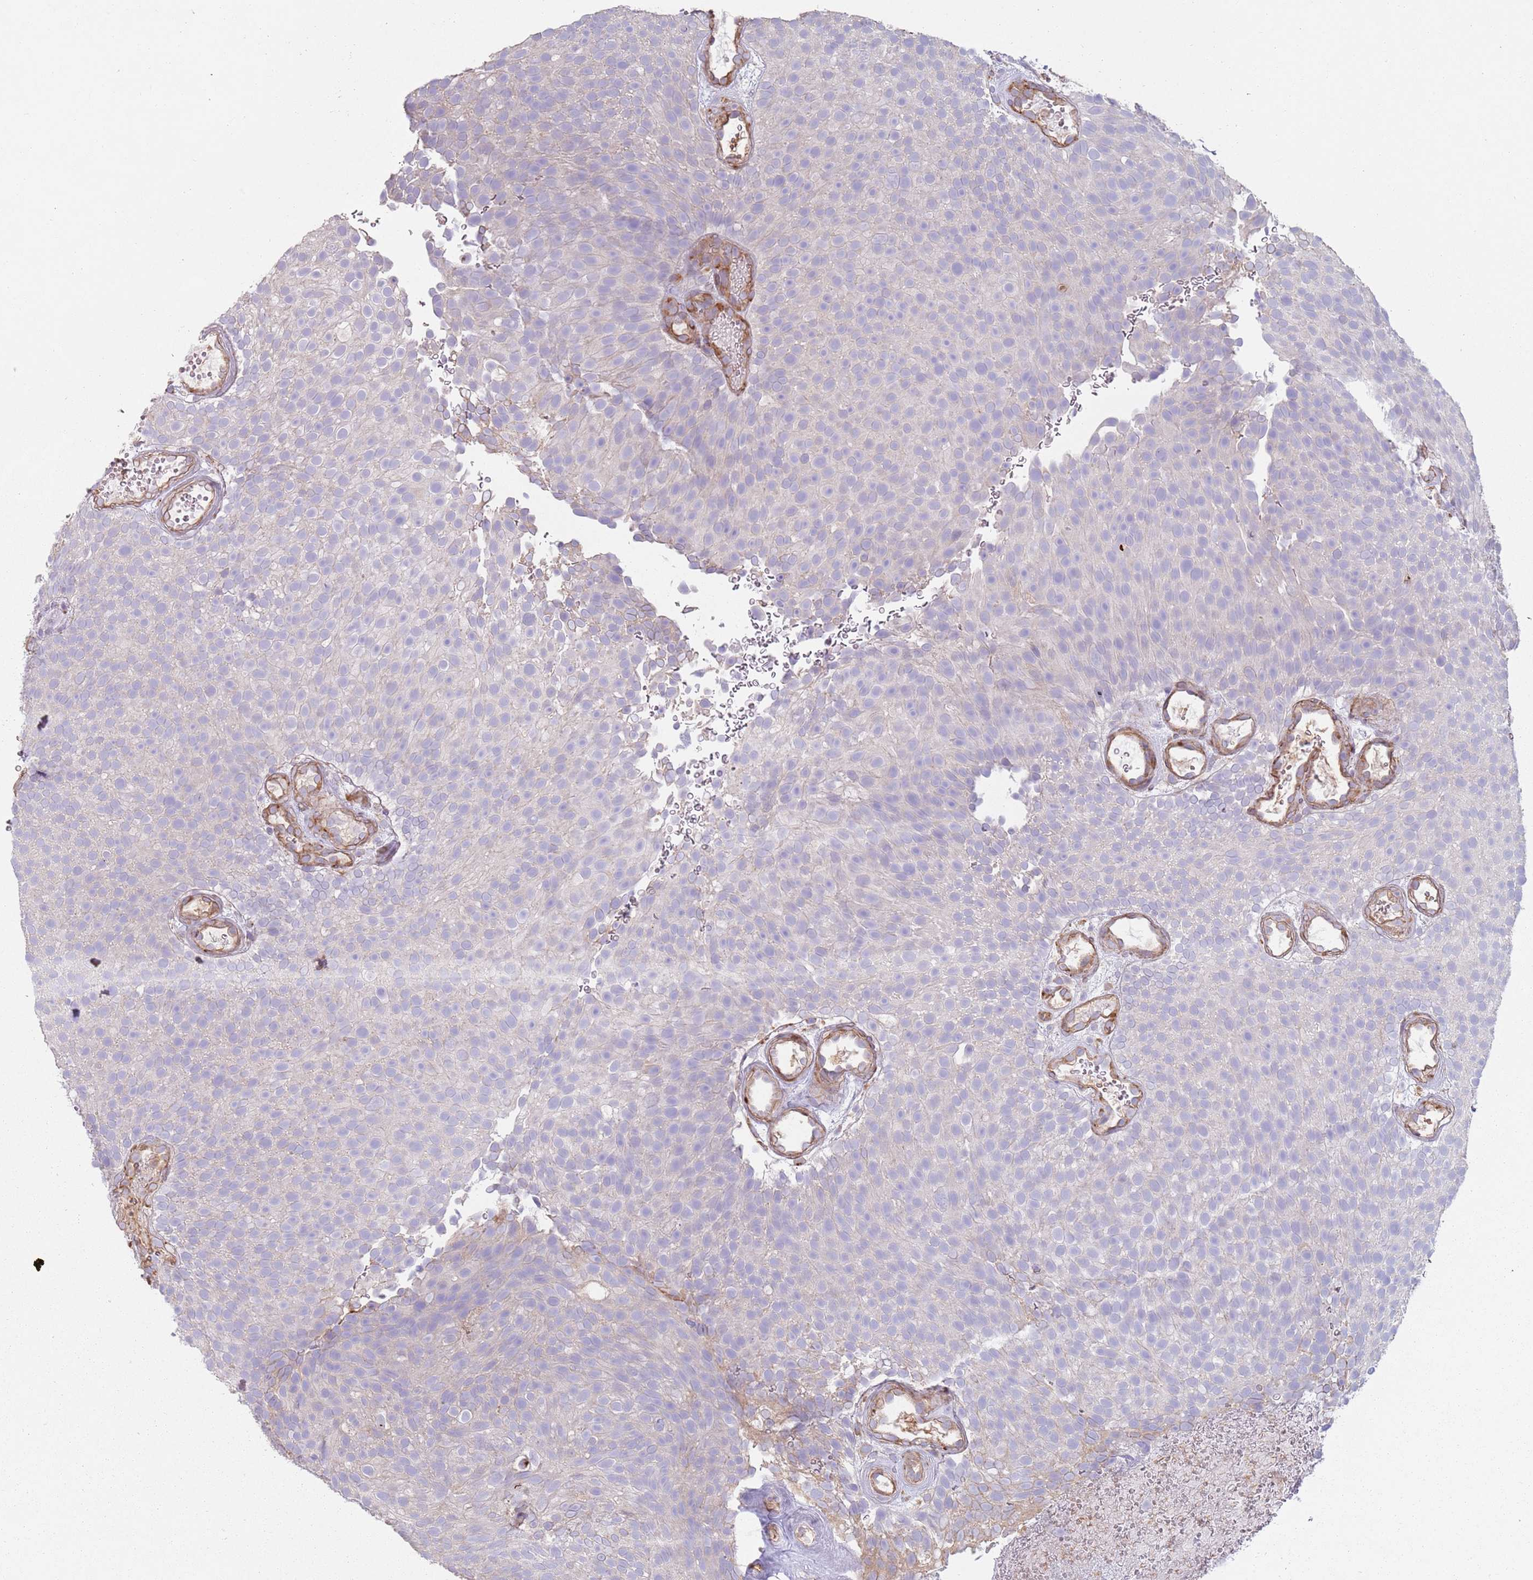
{"staining": {"intensity": "negative", "quantity": "none", "location": "none"}, "tissue": "urothelial cancer", "cell_type": "Tumor cells", "image_type": "cancer", "snomed": [{"axis": "morphology", "description": "Urothelial carcinoma, Low grade"}, {"axis": "topography", "description": "Urinary bladder"}], "caption": "There is no significant expression in tumor cells of urothelial carcinoma (low-grade).", "gene": "PHLPP2", "patient": {"sex": "male", "age": 78}}